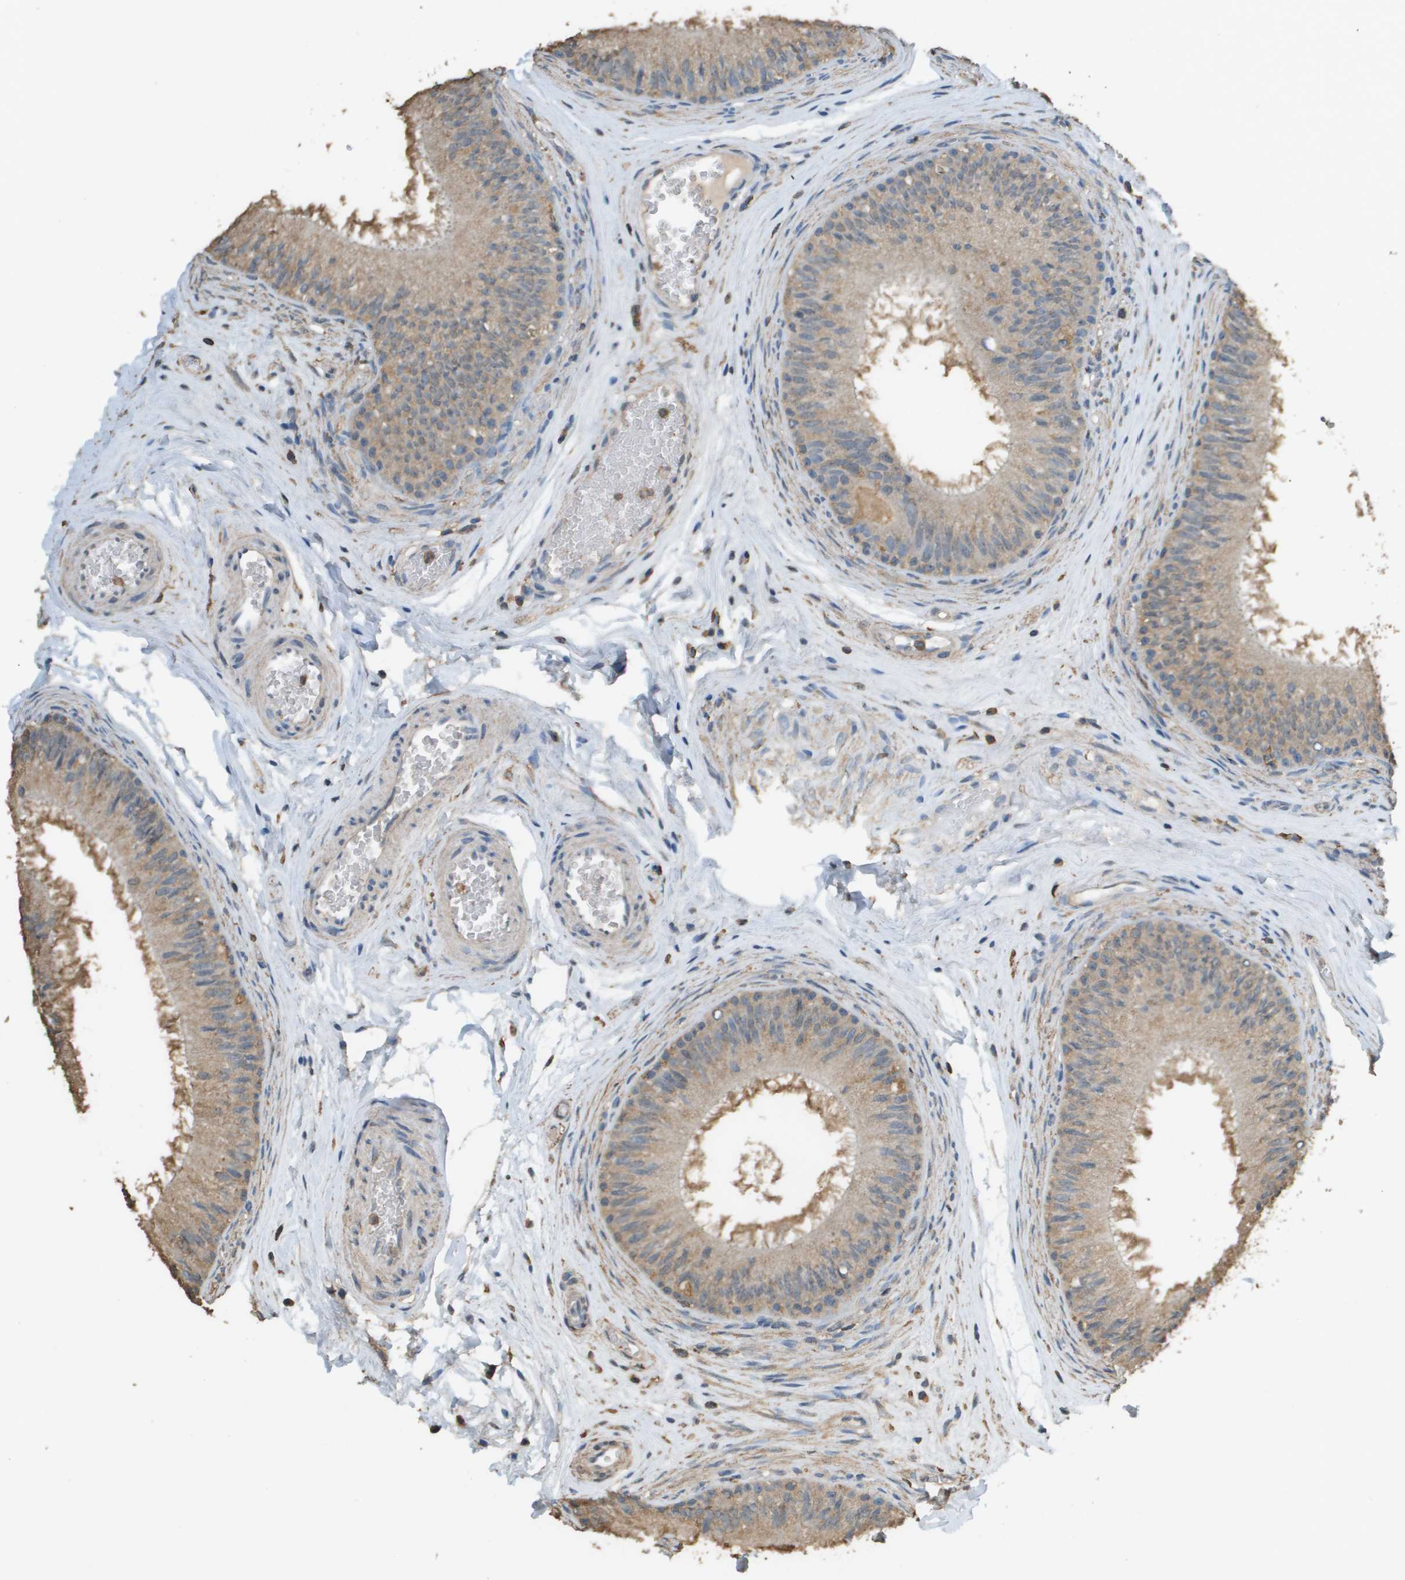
{"staining": {"intensity": "moderate", "quantity": ">75%", "location": "cytoplasmic/membranous"}, "tissue": "epididymis", "cell_type": "Glandular cells", "image_type": "normal", "snomed": [{"axis": "morphology", "description": "Normal tissue, NOS"}, {"axis": "topography", "description": "Testis"}, {"axis": "topography", "description": "Epididymis"}], "caption": "High-magnification brightfield microscopy of unremarkable epididymis stained with DAB (brown) and counterstained with hematoxylin (blue). glandular cells exhibit moderate cytoplasmic/membranous expression is appreciated in about>75% of cells. (DAB IHC with brightfield microscopy, high magnification).", "gene": "MS4A7", "patient": {"sex": "male", "age": 36}}